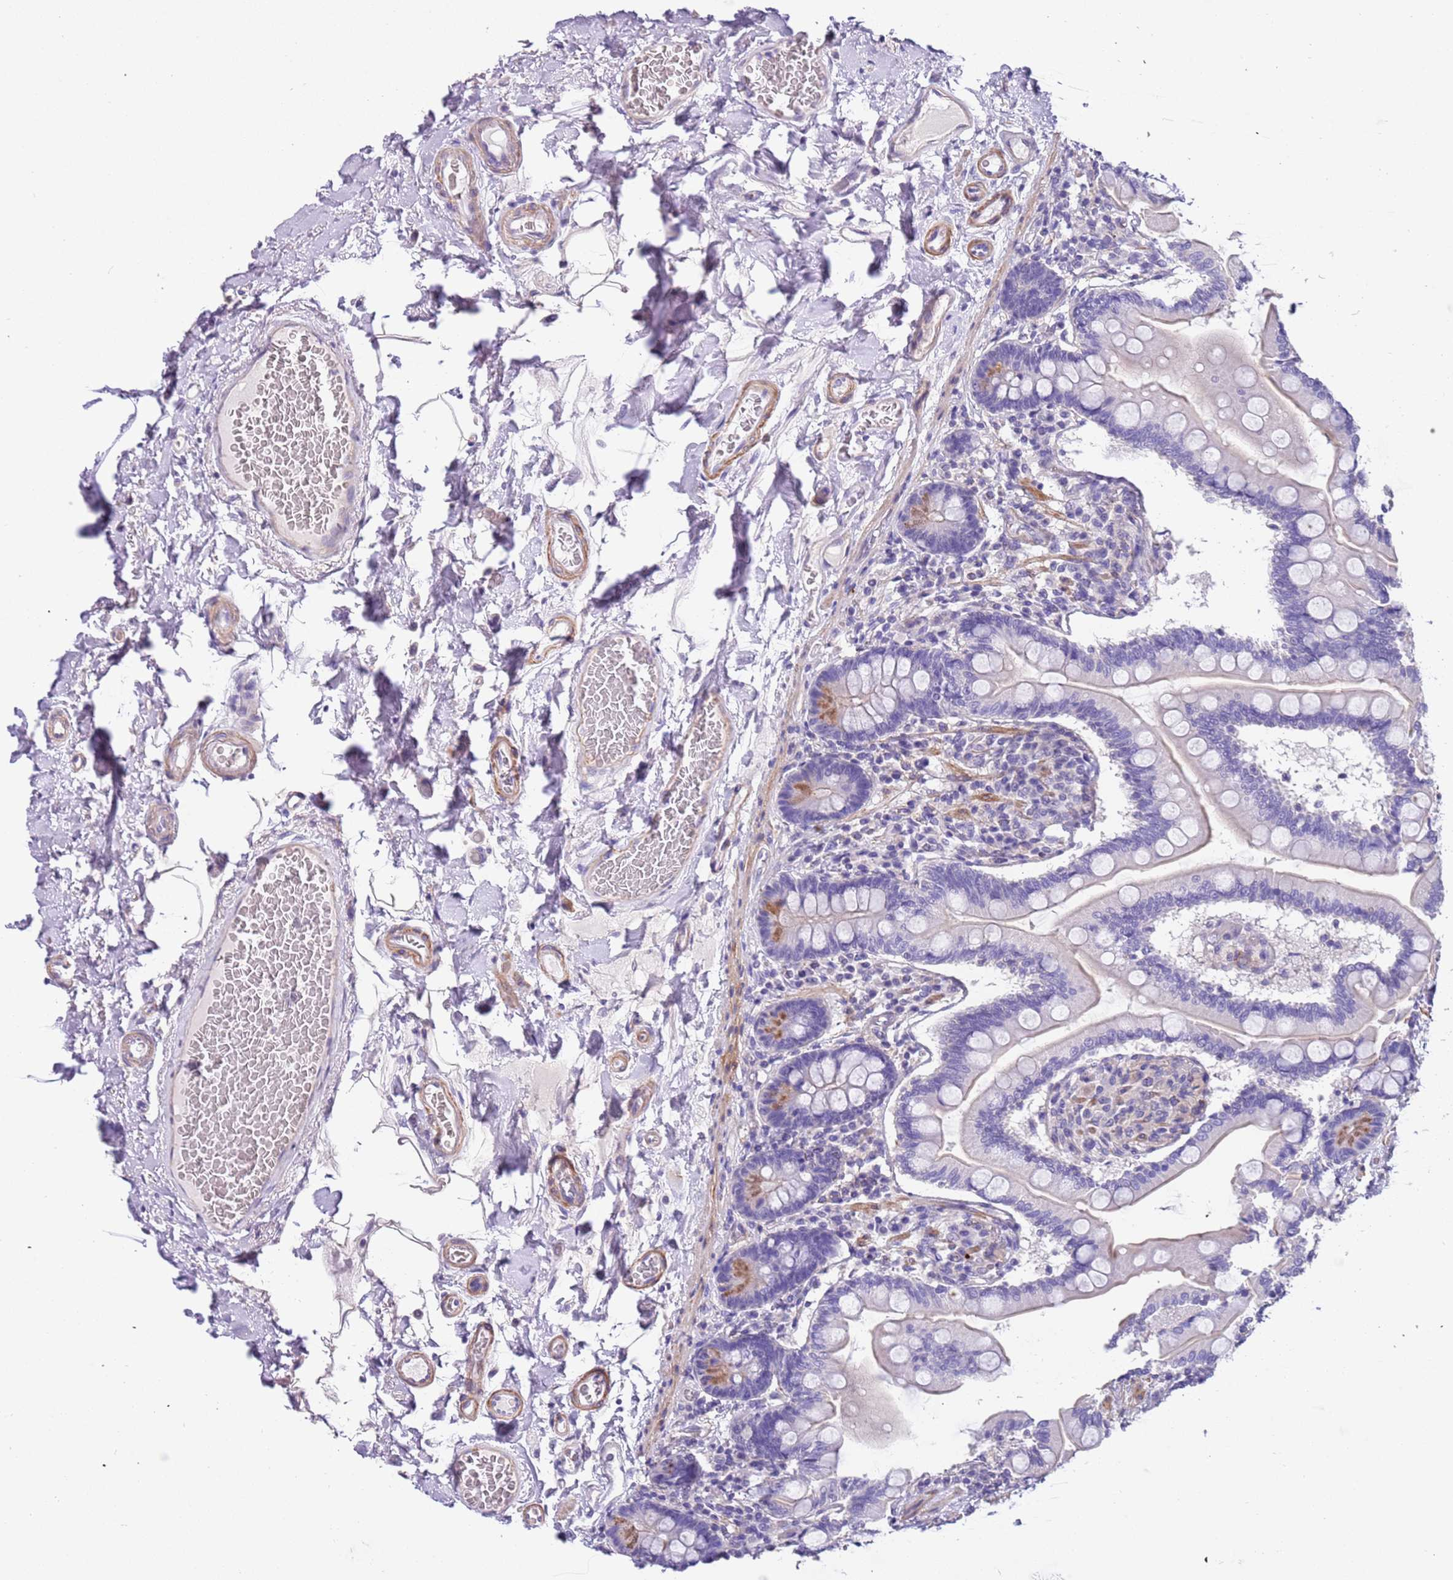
{"staining": {"intensity": "moderate", "quantity": "<25%", "location": "cytoplasmic/membranous"}, "tissue": "small intestine", "cell_type": "Glandular cells", "image_type": "normal", "snomed": [{"axis": "morphology", "description": "Normal tissue, NOS"}, {"axis": "topography", "description": "Small intestine"}], "caption": "Small intestine stained for a protein shows moderate cytoplasmic/membranous positivity in glandular cells. The staining was performed using DAB (3,3'-diaminobenzidine) to visualize the protein expression in brown, while the nuclei were stained in blue with hematoxylin (Magnification: 20x).", "gene": "PCGF2", "patient": {"sex": "female", "age": 64}}